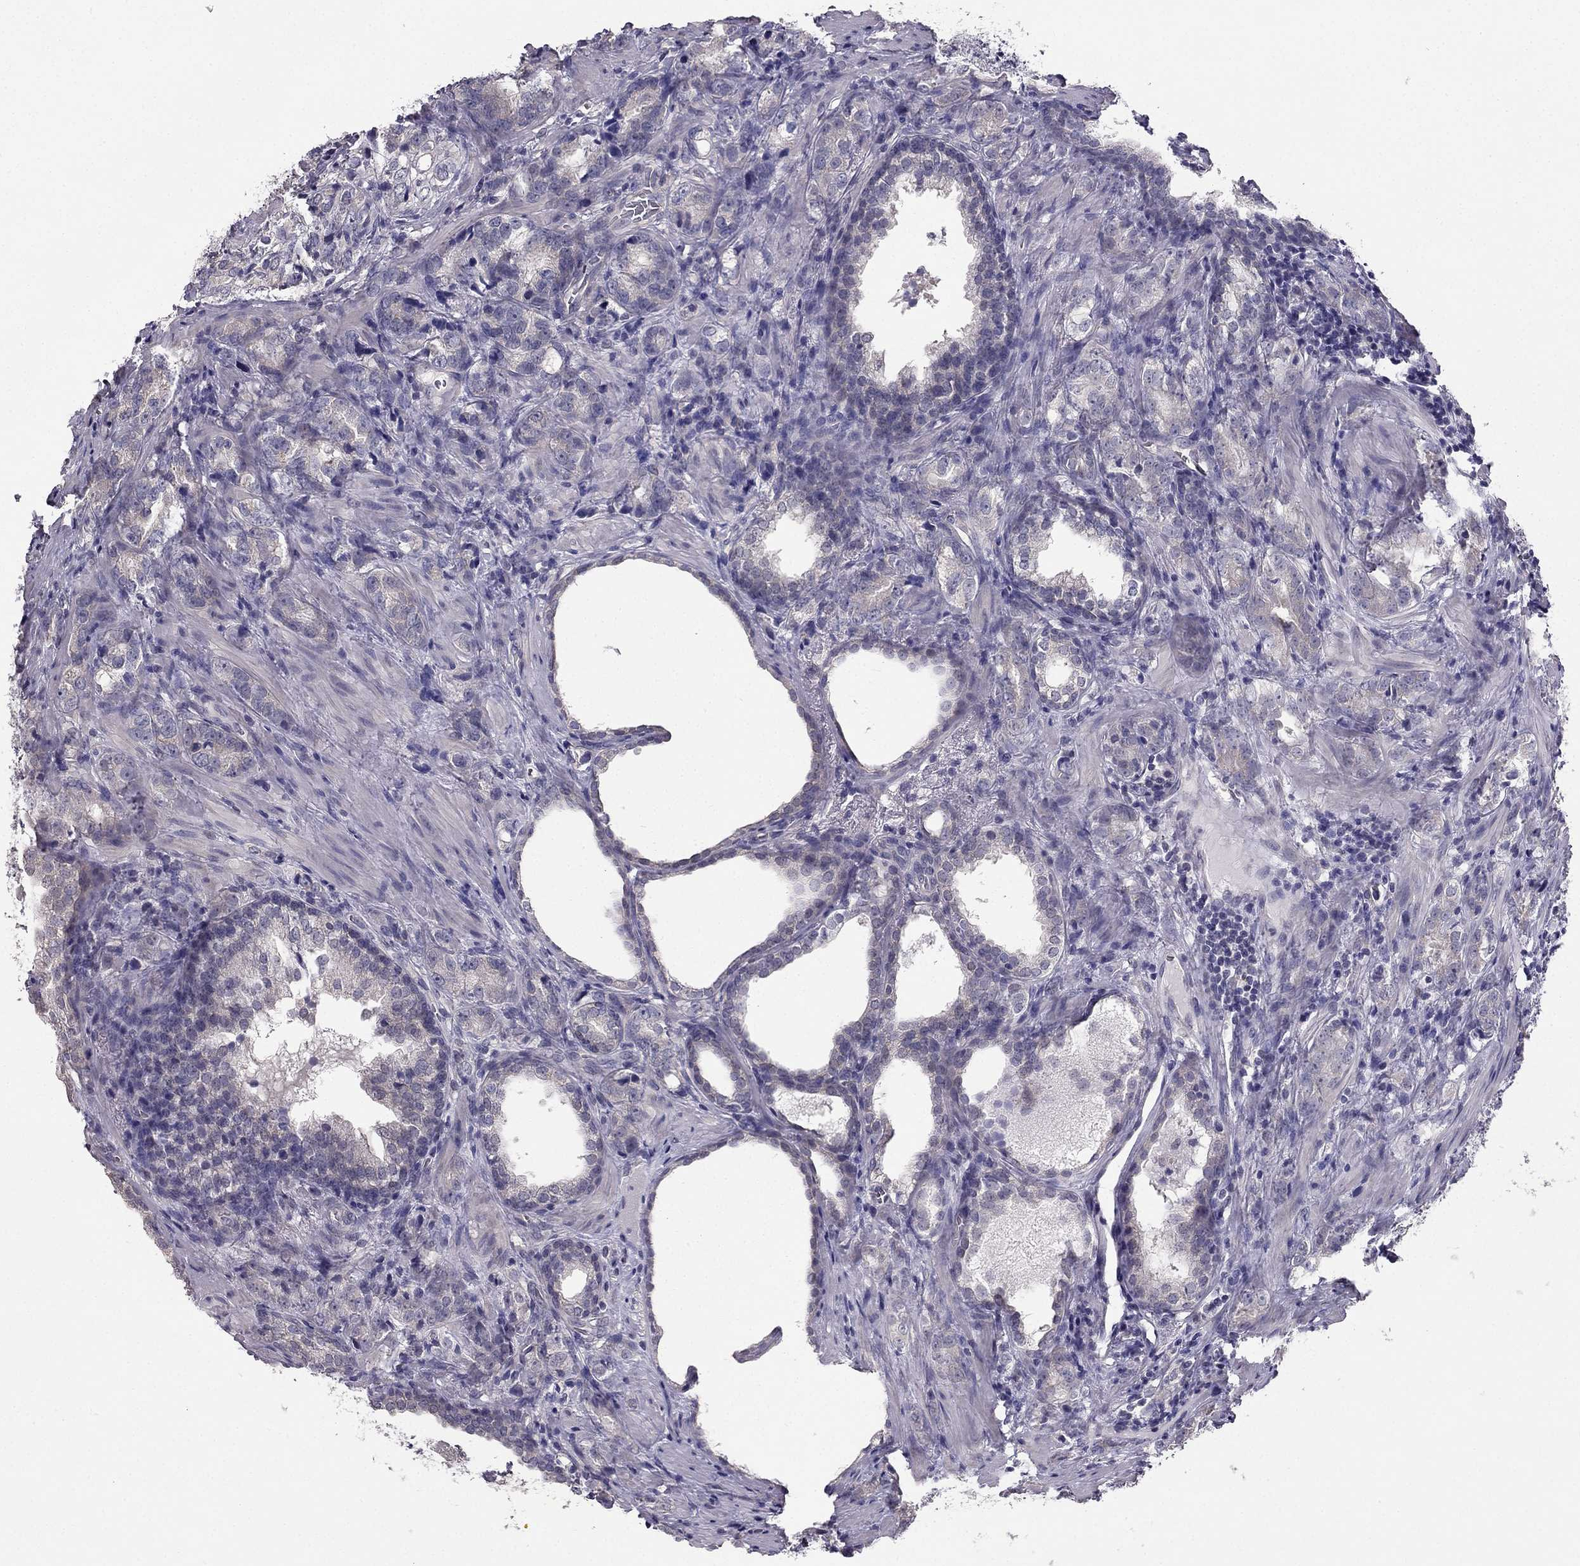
{"staining": {"intensity": "negative", "quantity": "none", "location": "none"}, "tissue": "prostate cancer", "cell_type": "Tumor cells", "image_type": "cancer", "snomed": [{"axis": "morphology", "description": "Adenocarcinoma, NOS"}, {"axis": "topography", "description": "Prostate and seminal vesicle, NOS"}], "caption": "The histopathology image reveals no staining of tumor cells in prostate cancer.", "gene": "HSFX1", "patient": {"sex": "male", "age": 63}}